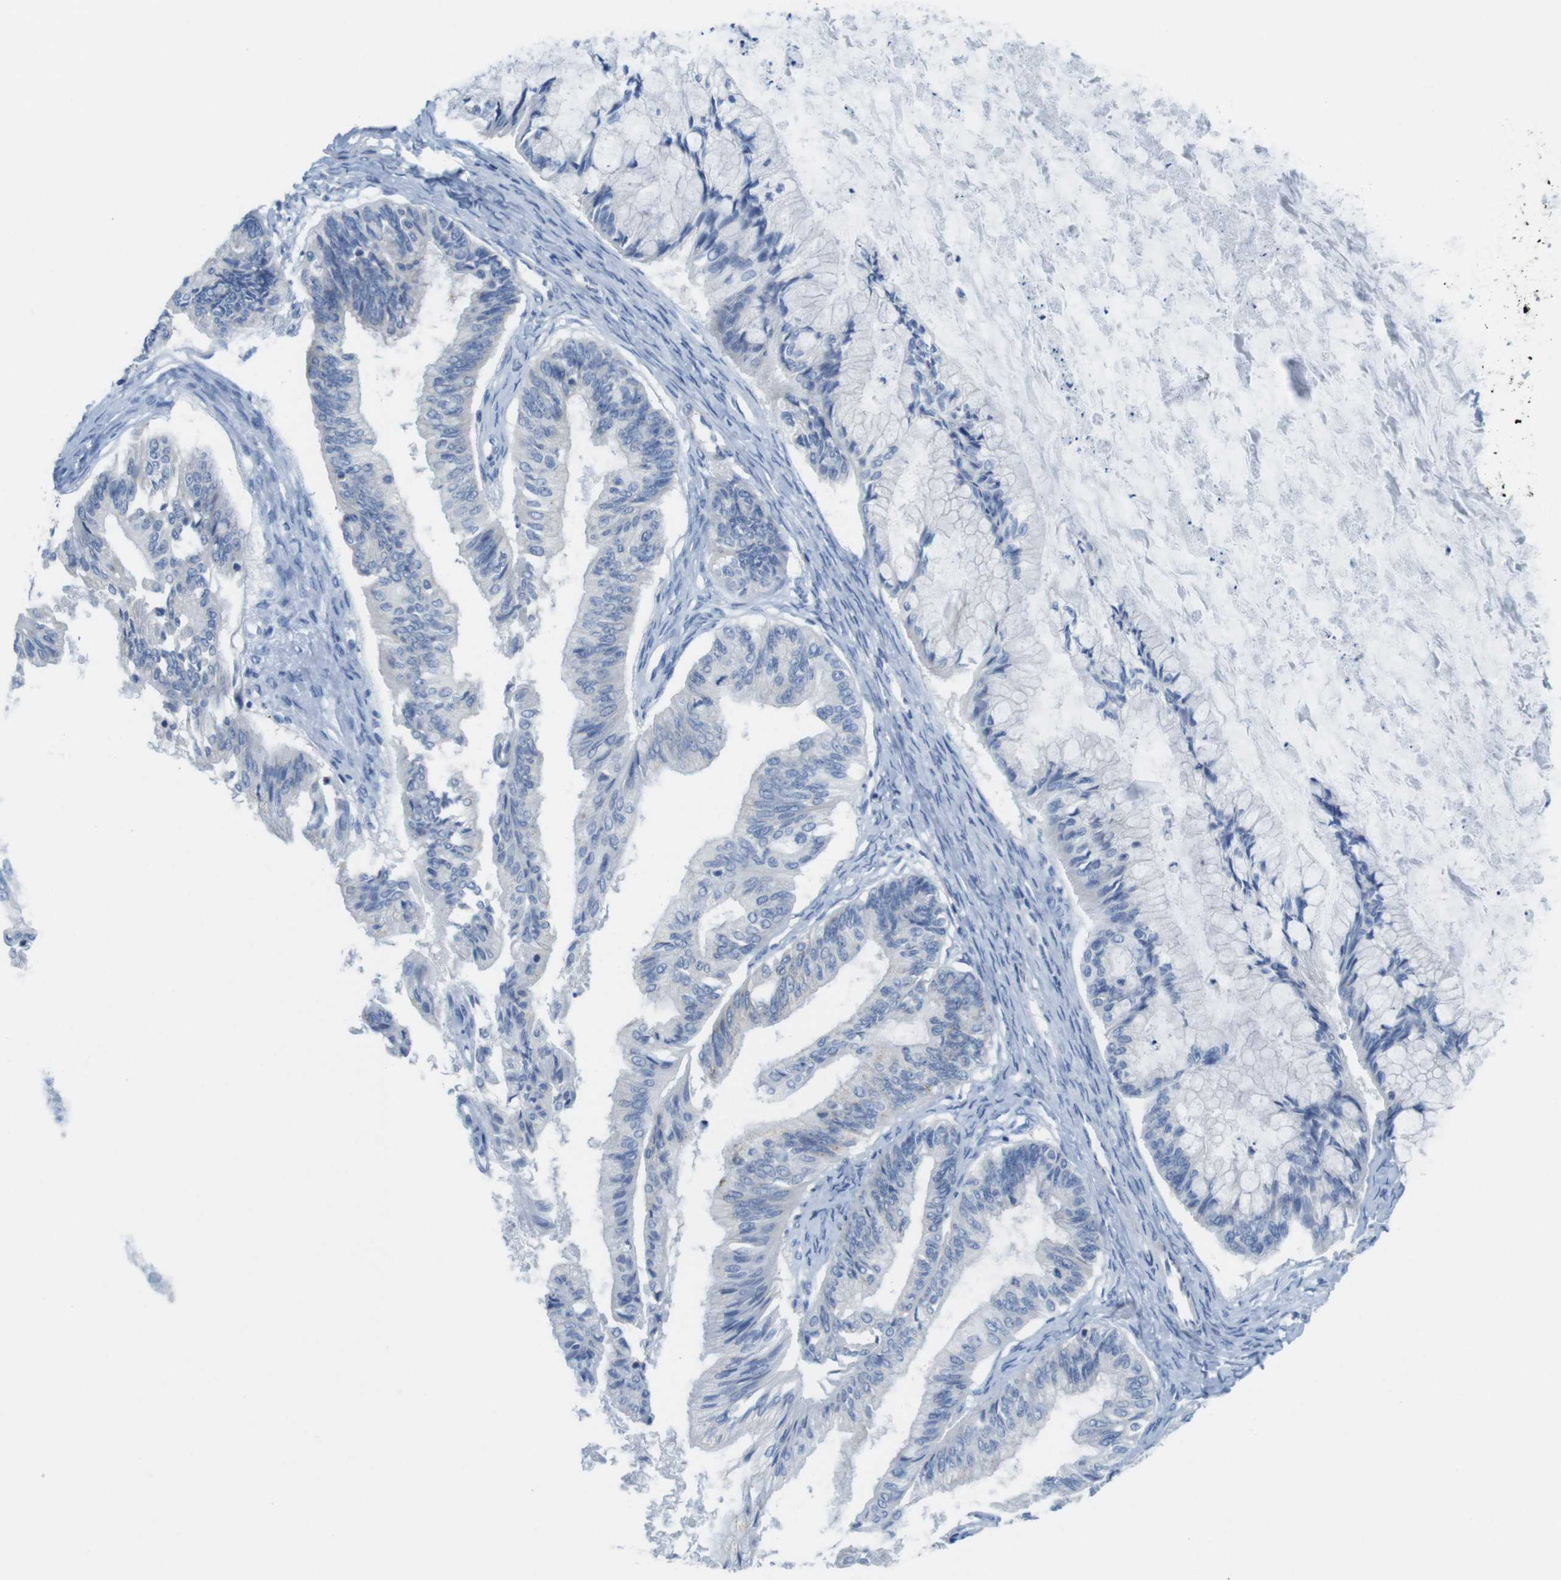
{"staining": {"intensity": "negative", "quantity": "none", "location": "none"}, "tissue": "ovarian cancer", "cell_type": "Tumor cells", "image_type": "cancer", "snomed": [{"axis": "morphology", "description": "Cystadenocarcinoma, mucinous, NOS"}, {"axis": "topography", "description": "Ovary"}], "caption": "Tumor cells show no significant protein expression in ovarian cancer.", "gene": "ASIC5", "patient": {"sex": "female", "age": 57}}